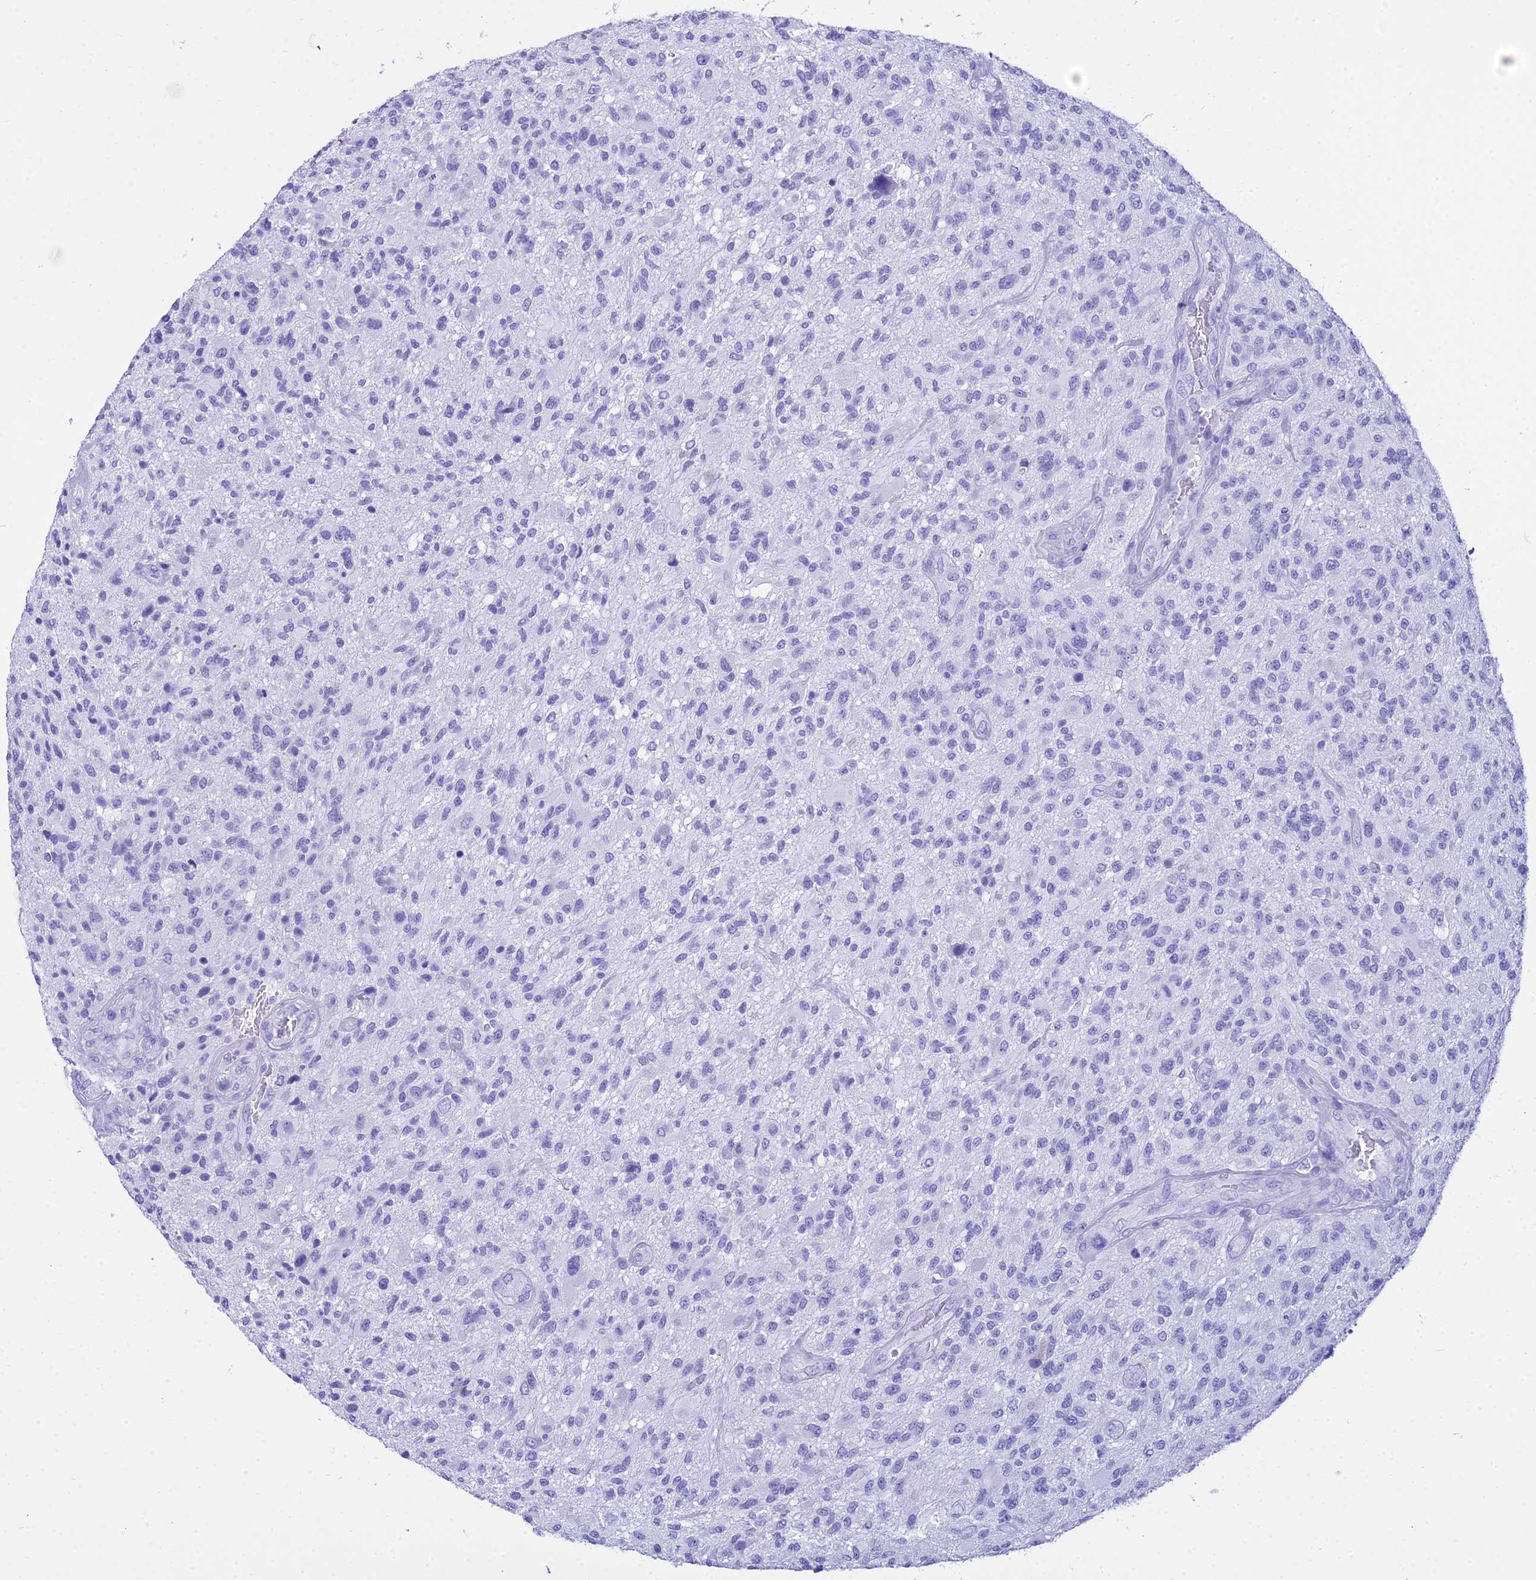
{"staining": {"intensity": "negative", "quantity": "none", "location": "none"}, "tissue": "glioma", "cell_type": "Tumor cells", "image_type": "cancer", "snomed": [{"axis": "morphology", "description": "Glioma, malignant, High grade"}, {"axis": "topography", "description": "Brain"}], "caption": "This is a histopathology image of IHC staining of glioma, which shows no positivity in tumor cells.", "gene": "ZNF442", "patient": {"sex": "male", "age": 47}}